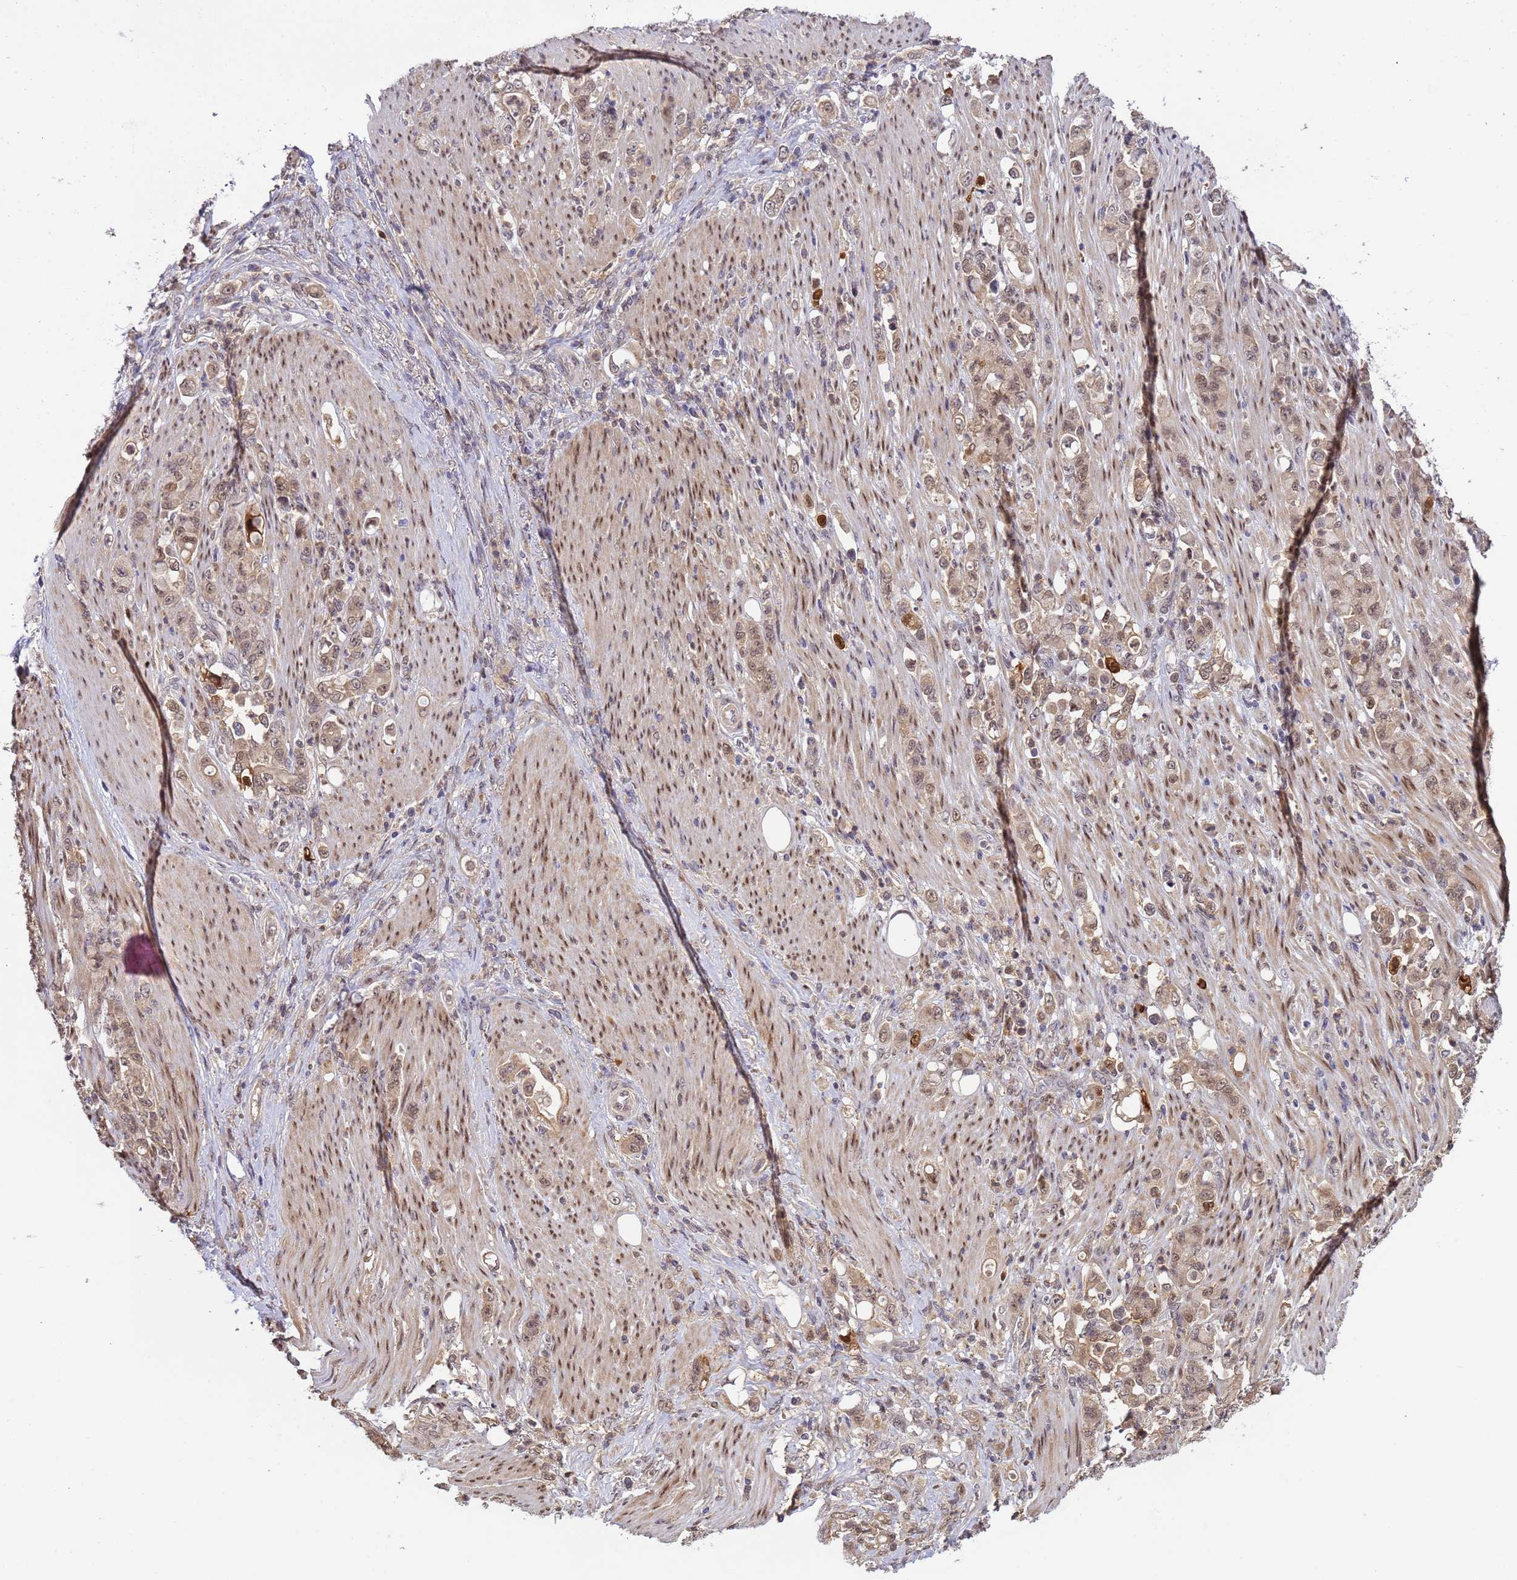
{"staining": {"intensity": "weak", "quantity": ">75%", "location": "nuclear"}, "tissue": "stomach cancer", "cell_type": "Tumor cells", "image_type": "cancer", "snomed": [{"axis": "morphology", "description": "Normal tissue, NOS"}, {"axis": "morphology", "description": "Adenocarcinoma, NOS"}, {"axis": "topography", "description": "Stomach"}], "caption": "Protein staining shows weak nuclear positivity in about >75% of tumor cells in stomach cancer.", "gene": "ZBTB5", "patient": {"sex": "female", "age": 79}}